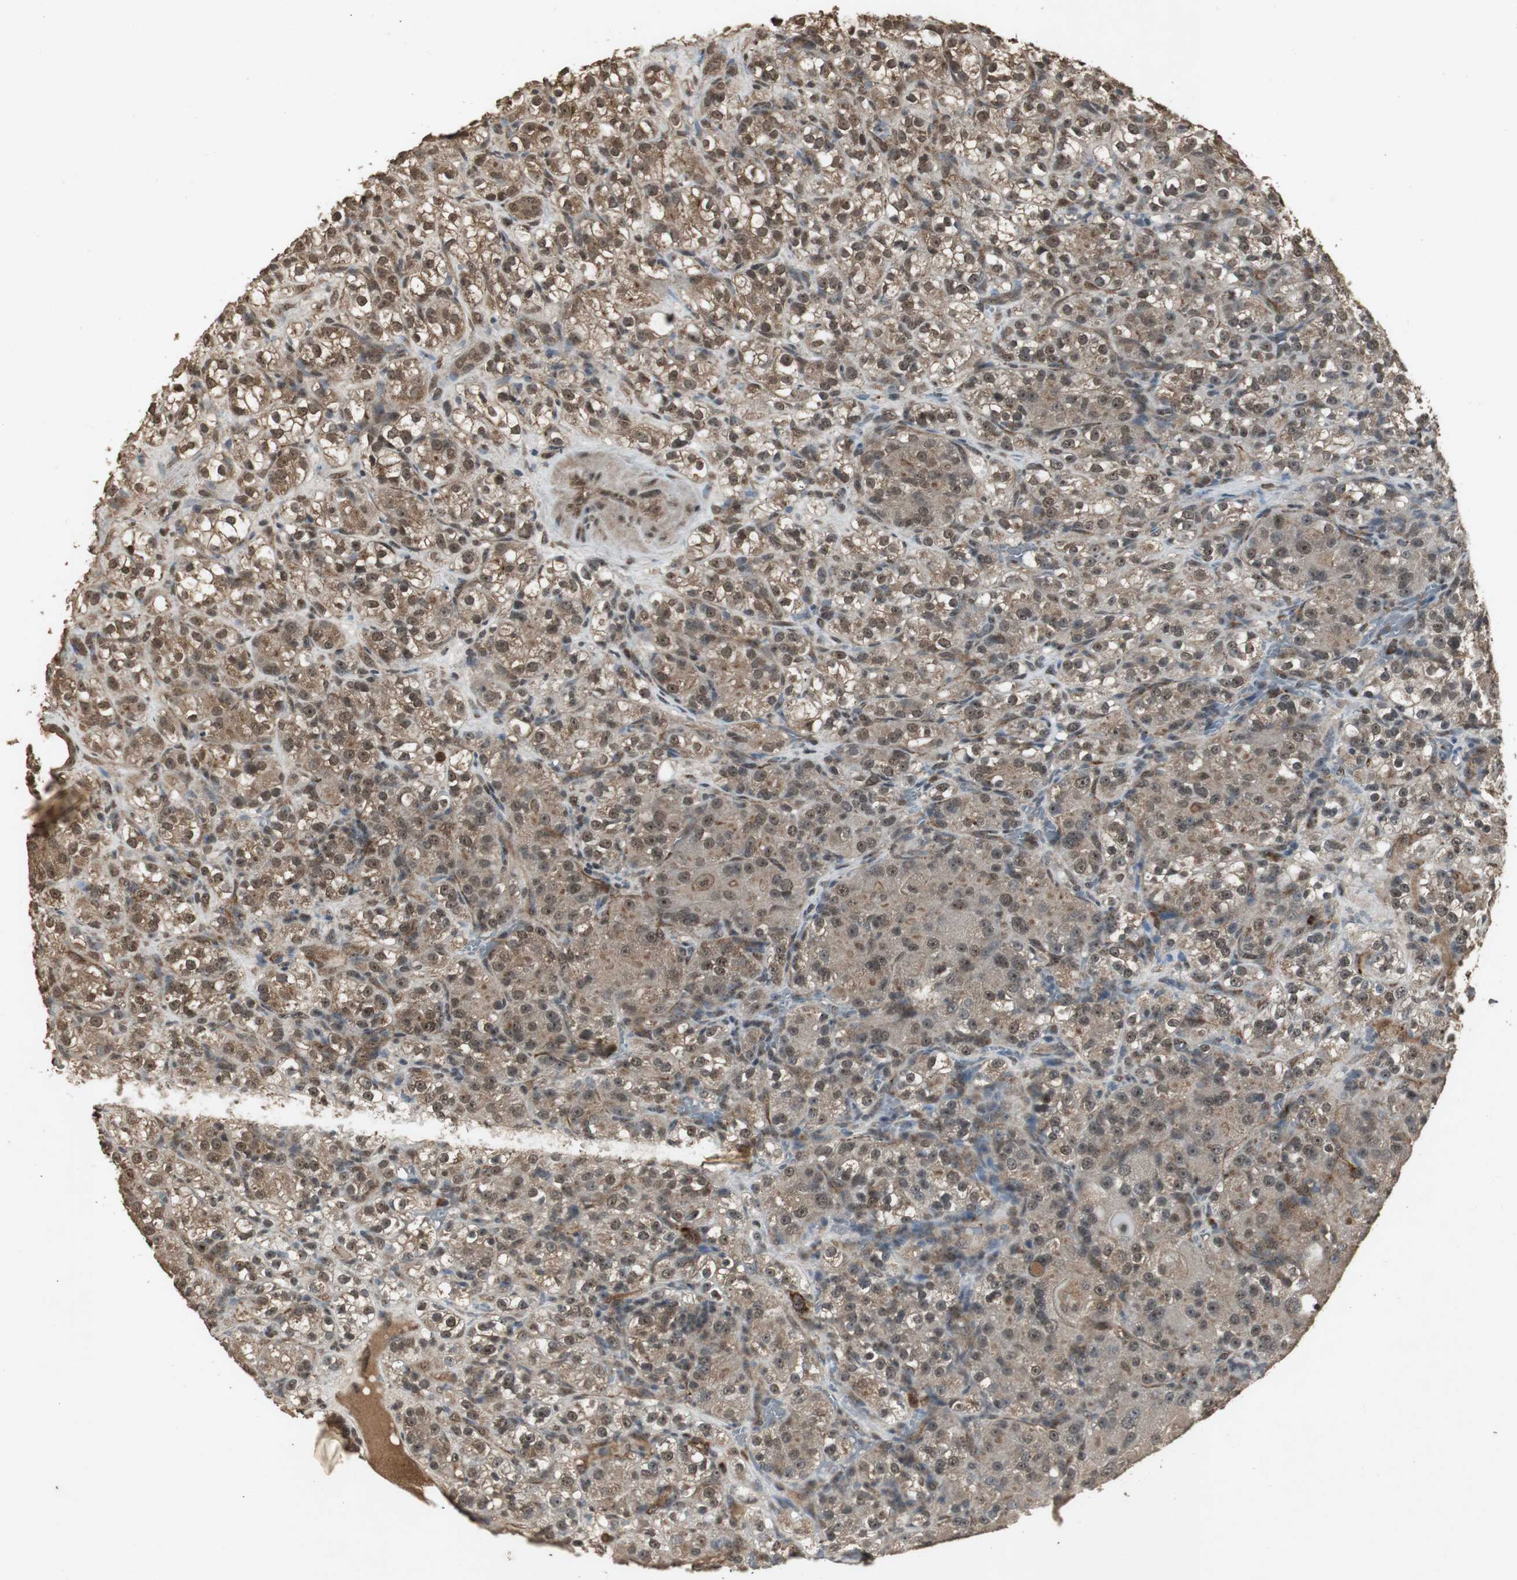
{"staining": {"intensity": "moderate", "quantity": ">75%", "location": "cytoplasmic/membranous,nuclear"}, "tissue": "renal cancer", "cell_type": "Tumor cells", "image_type": "cancer", "snomed": [{"axis": "morphology", "description": "Normal tissue, NOS"}, {"axis": "morphology", "description": "Adenocarcinoma, NOS"}, {"axis": "topography", "description": "Kidney"}], "caption": "Immunohistochemistry staining of renal adenocarcinoma, which displays medium levels of moderate cytoplasmic/membranous and nuclear positivity in about >75% of tumor cells indicating moderate cytoplasmic/membranous and nuclear protein expression. The staining was performed using DAB (brown) for protein detection and nuclei were counterstained in hematoxylin (blue).", "gene": "EMX1", "patient": {"sex": "male", "age": 61}}